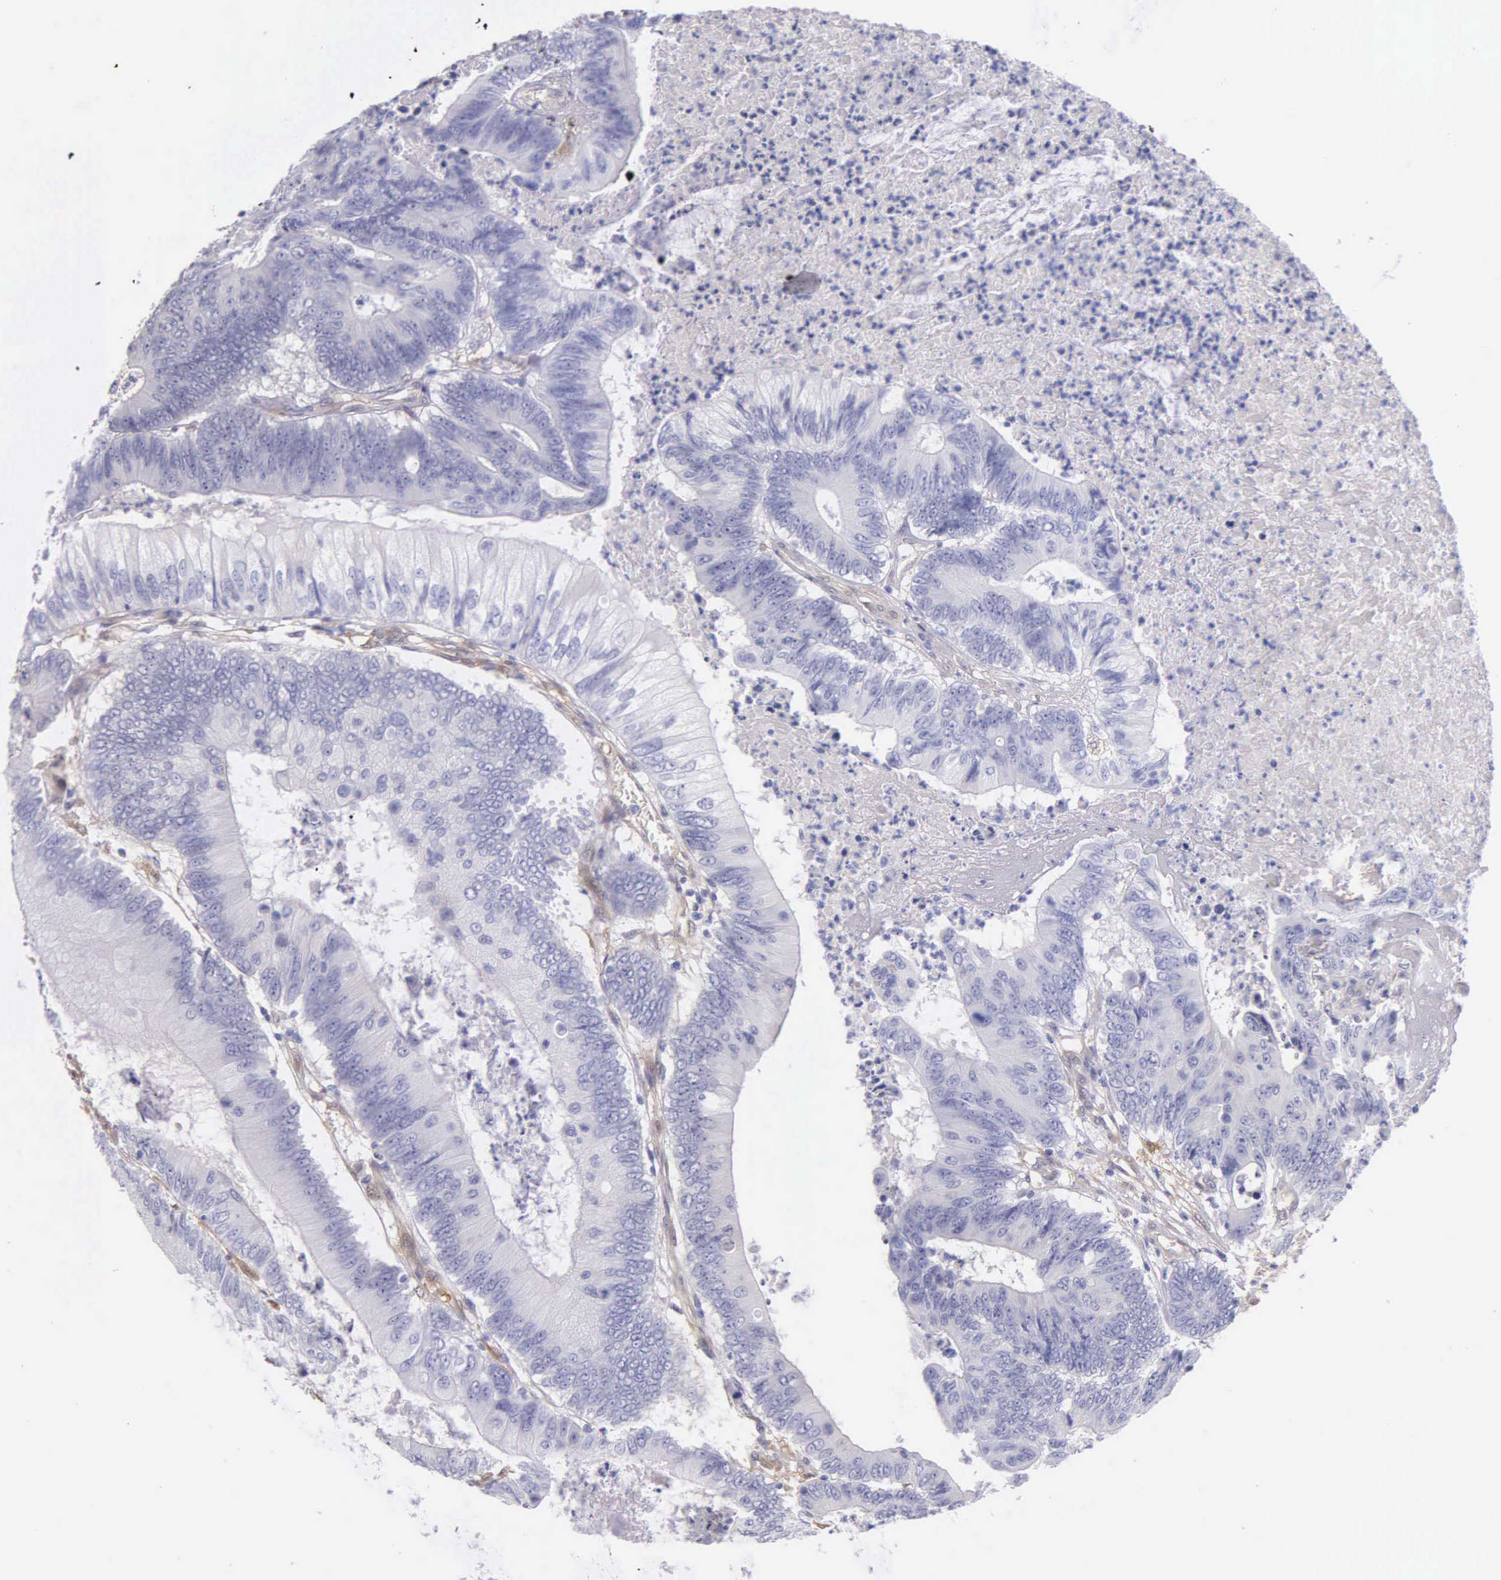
{"staining": {"intensity": "negative", "quantity": "none", "location": "none"}, "tissue": "colorectal cancer", "cell_type": "Tumor cells", "image_type": "cancer", "snomed": [{"axis": "morphology", "description": "Adenocarcinoma, NOS"}, {"axis": "topography", "description": "Colon"}], "caption": "There is no significant positivity in tumor cells of colorectal cancer.", "gene": "GSTT2", "patient": {"sex": "male", "age": 65}}